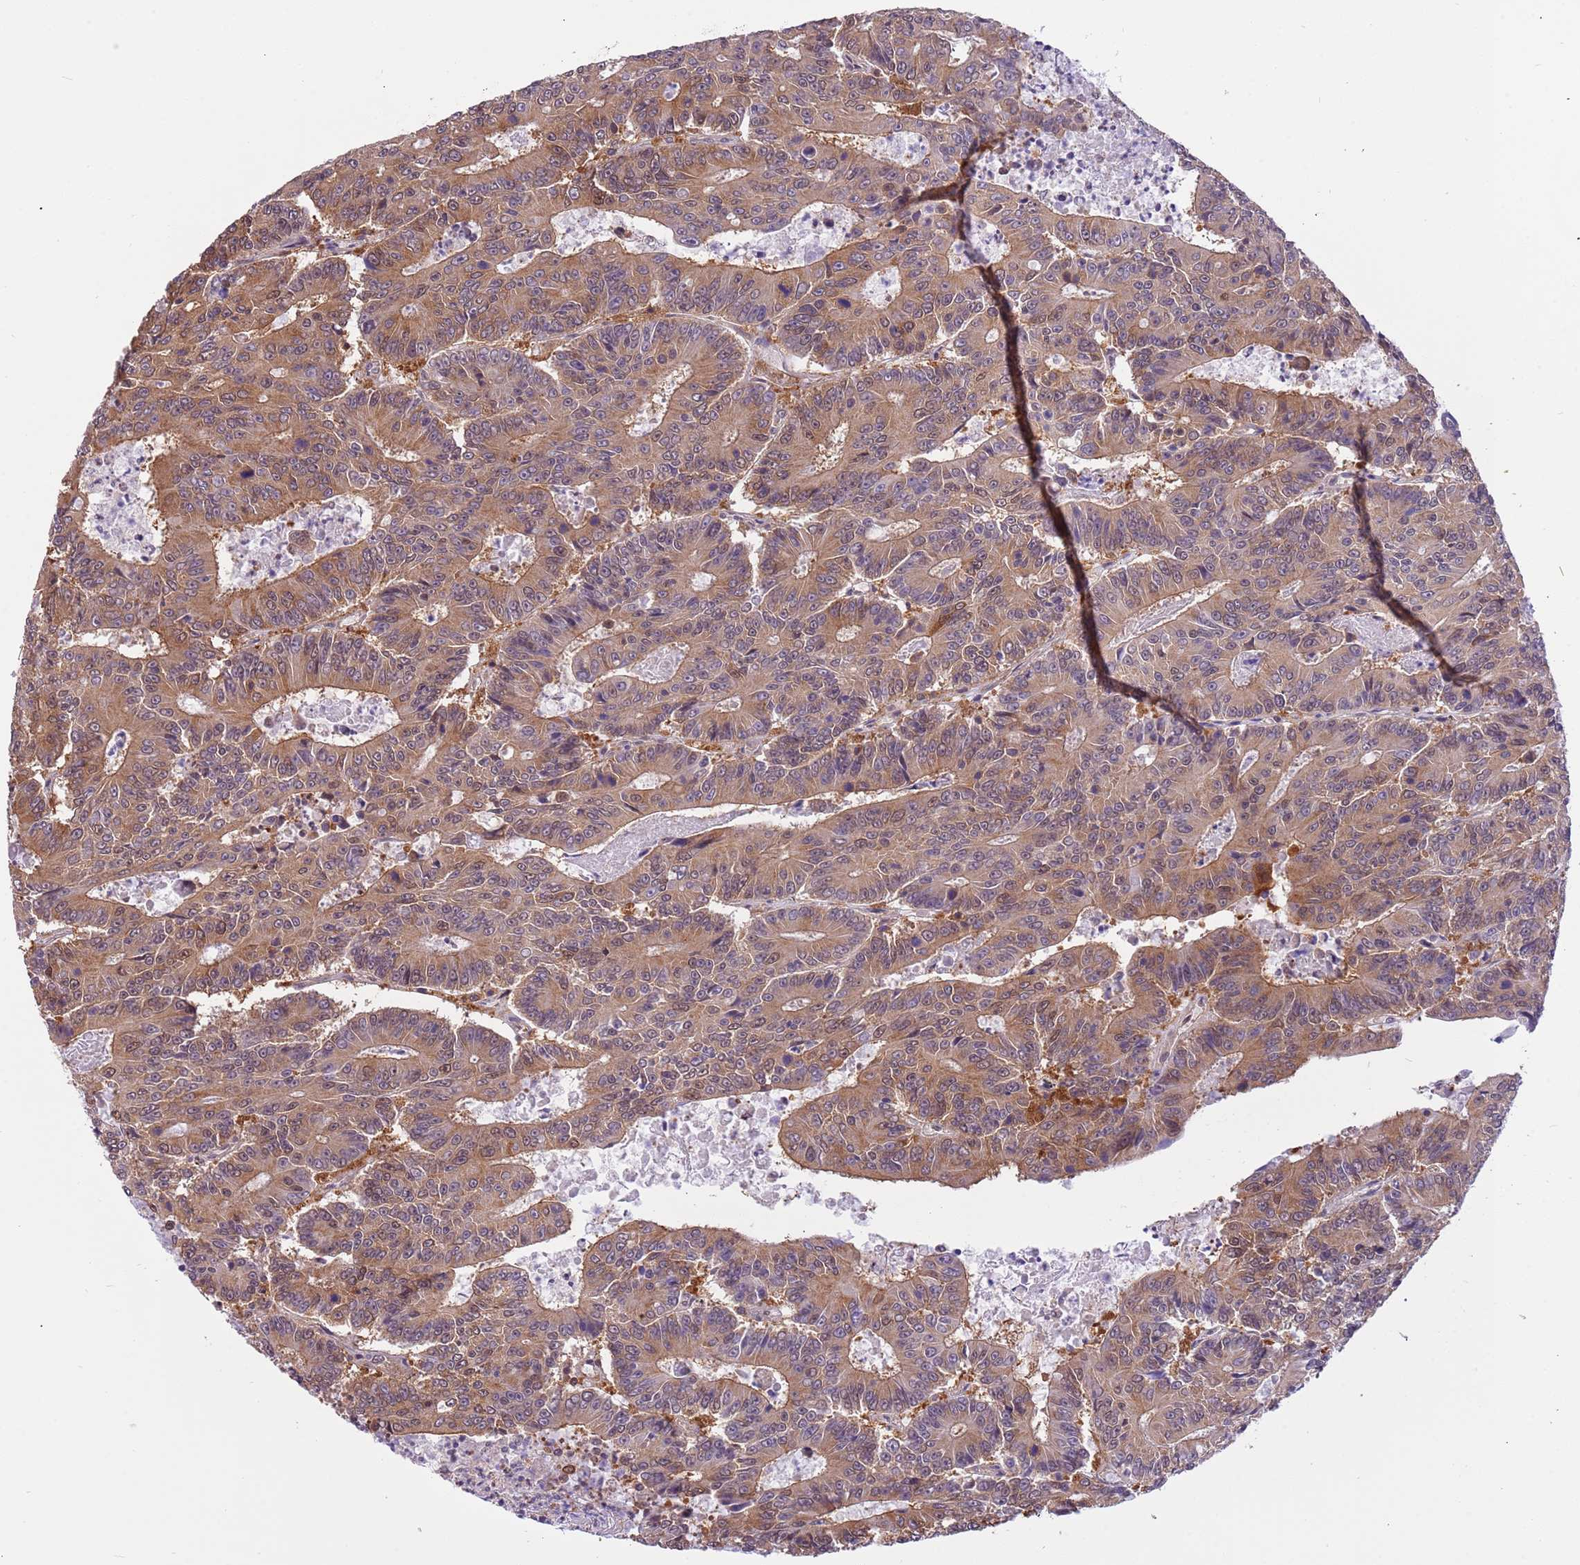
{"staining": {"intensity": "moderate", "quantity": ">75%", "location": "cytoplasmic/membranous"}, "tissue": "colorectal cancer", "cell_type": "Tumor cells", "image_type": "cancer", "snomed": [{"axis": "morphology", "description": "Adenocarcinoma, NOS"}, {"axis": "topography", "description": "Colon"}], "caption": "An image of human colorectal adenocarcinoma stained for a protein shows moderate cytoplasmic/membranous brown staining in tumor cells.", "gene": "STIP1", "patient": {"sex": "male", "age": 83}}